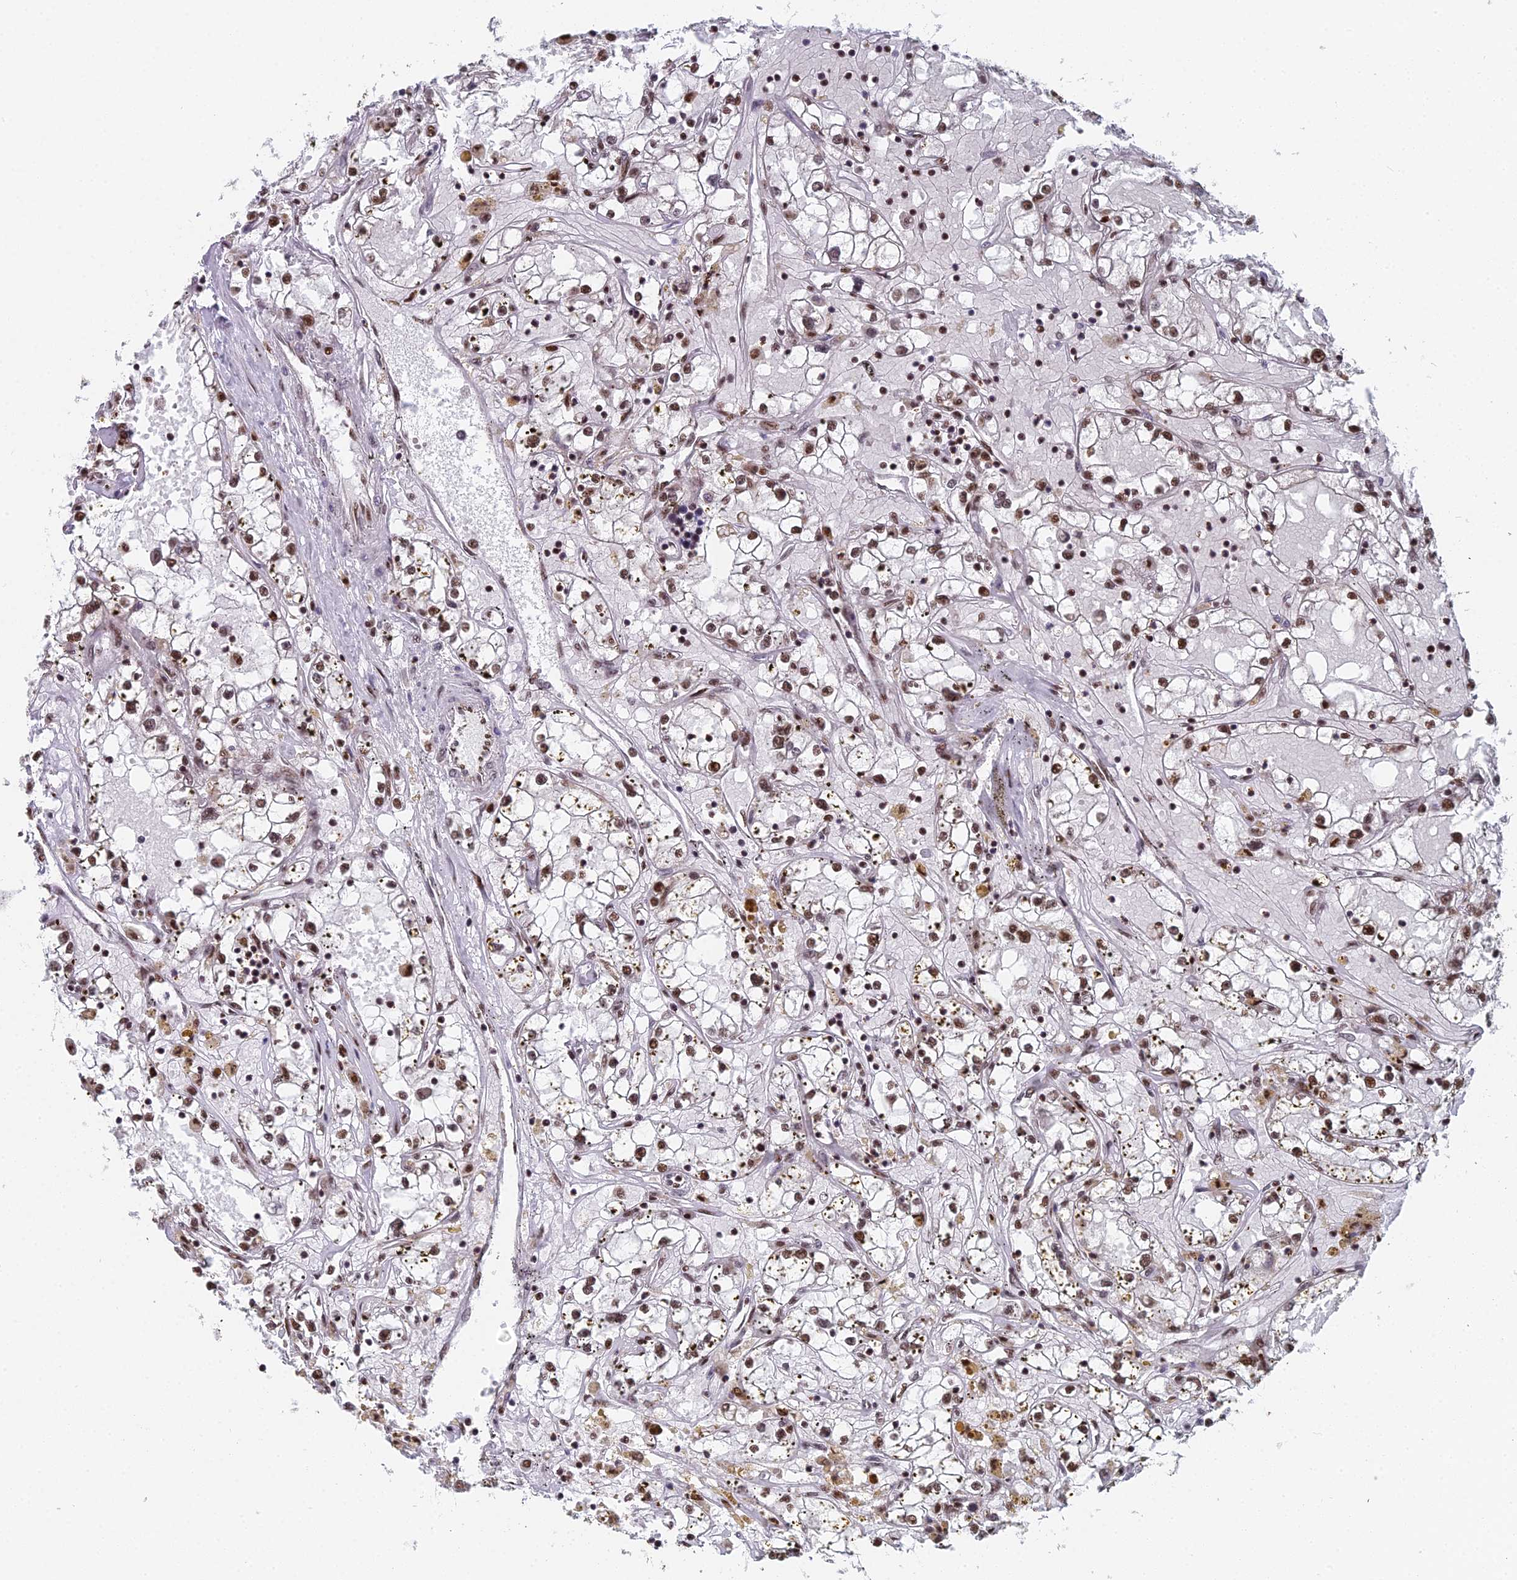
{"staining": {"intensity": "moderate", "quantity": ">75%", "location": "nuclear"}, "tissue": "renal cancer", "cell_type": "Tumor cells", "image_type": "cancer", "snomed": [{"axis": "morphology", "description": "Adenocarcinoma, NOS"}, {"axis": "topography", "description": "Kidney"}], "caption": "Protein staining displays moderate nuclear positivity in approximately >75% of tumor cells in renal cancer (adenocarcinoma).", "gene": "SF3B3", "patient": {"sex": "male", "age": 56}}